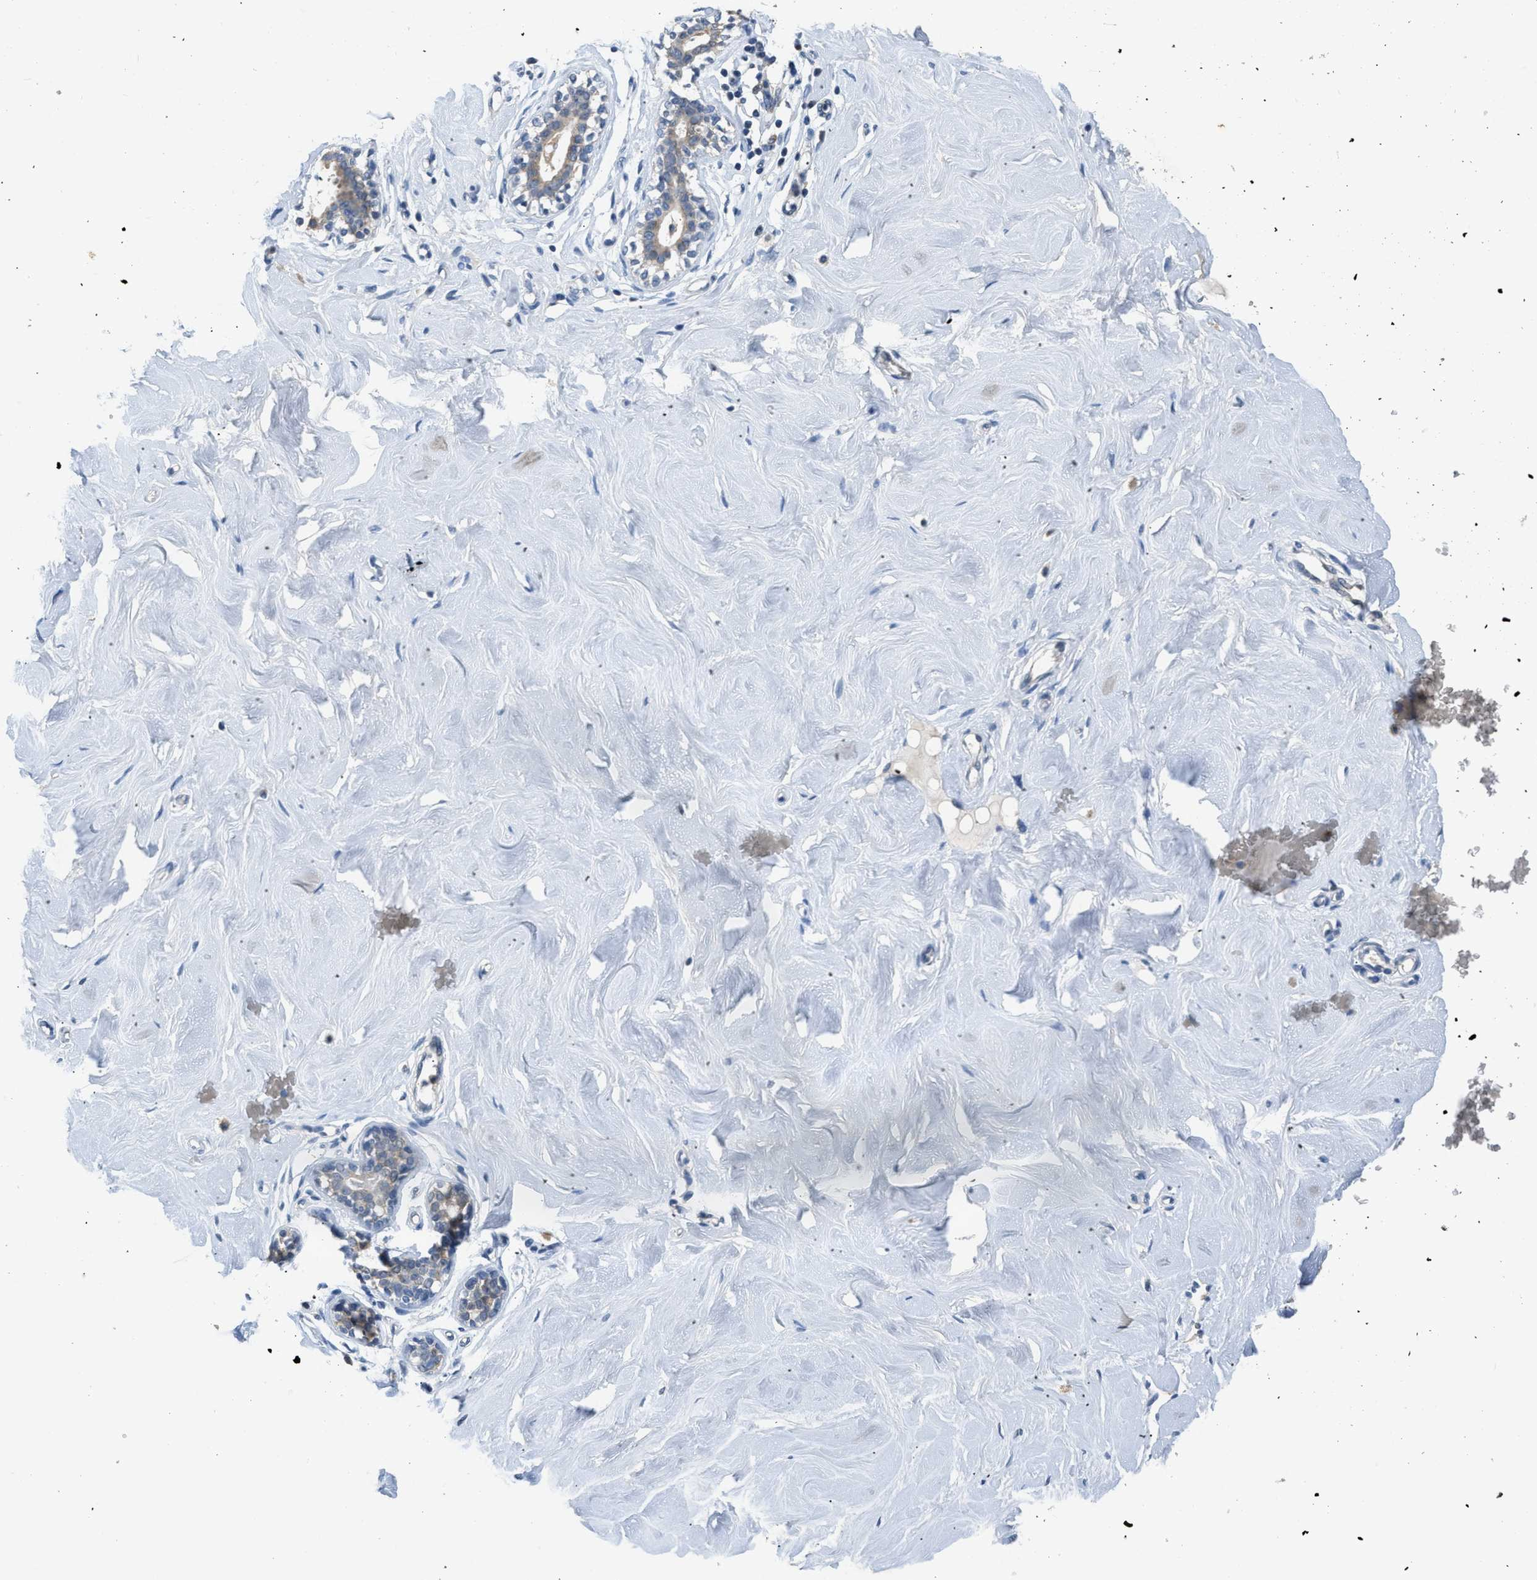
{"staining": {"intensity": "negative", "quantity": "none", "location": "none"}, "tissue": "breast", "cell_type": "Adipocytes", "image_type": "normal", "snomed": [{"axis": "morphology", "description": "Normal tissue, NOS"}, {"axis": "topography", "description": "Breast"}], "caption": "Immunohistochemistry histopathology image of normal breast: human breast stained with DAB shows no significant protein staining in adipocytes.", "gene": "TOMM34", "patient": {"sex": "female", "age": 23}}